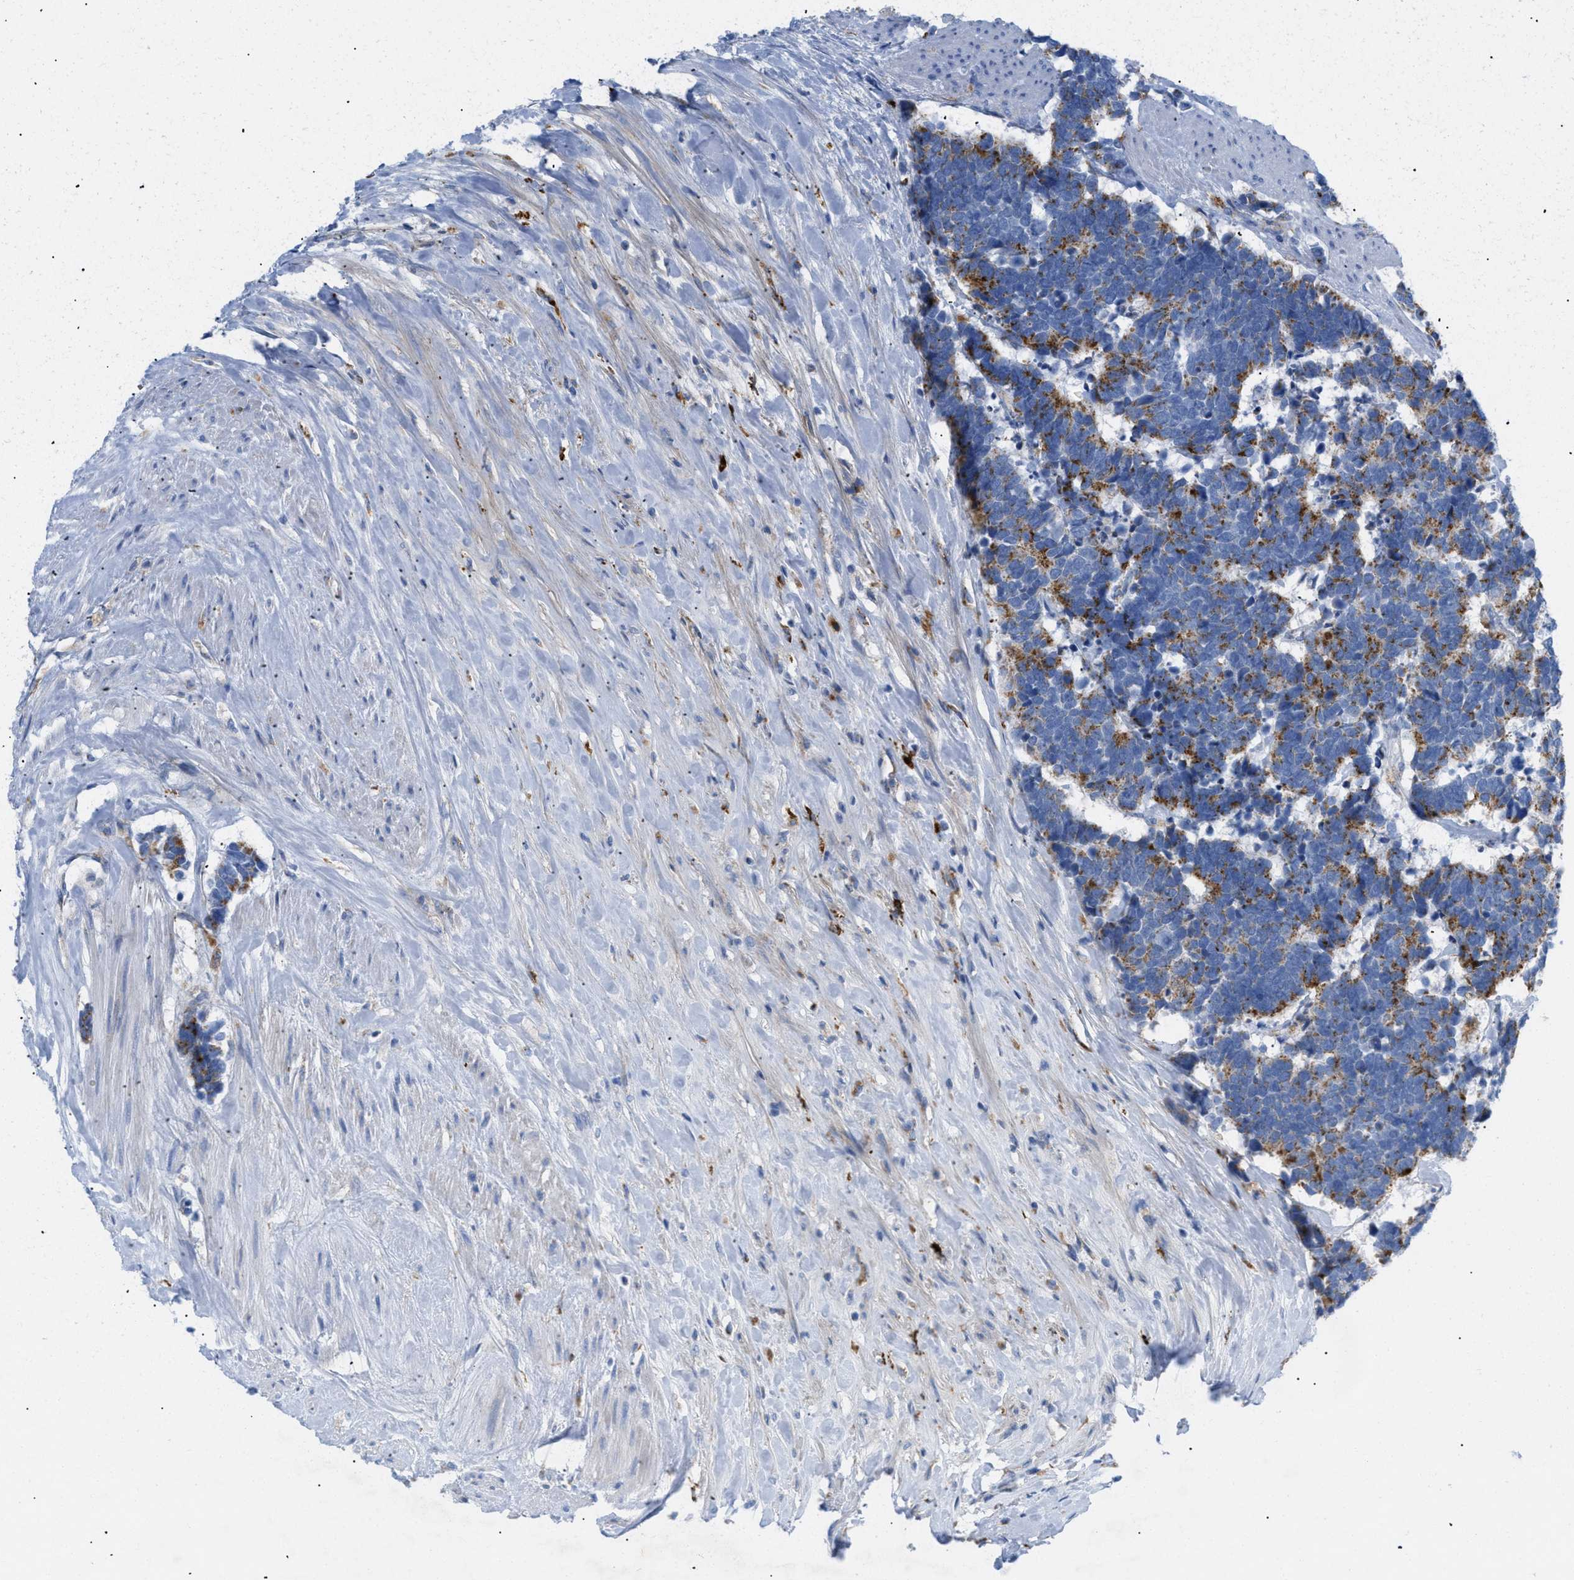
{"staining": {"intensity": "moderate", "quantity": ">75%", "location": "cytoplasmic/membranous"}, "tissue": "carcinoid", "cell_type": "Tumor cells", "image_type": "cancer", "snomed": [{"axis": "morphology", "description": "Carcinoma, NOS"}, {"axis": "morphology", "description": "Carcinoid, malignant, NOS"}, {"axis": "topography", "description": "Urinary bladder"}], "caption": "An image showing moderate cytoplasmic/membranous expression in approximately >75% of tumor cells in carcinoid, as visualized by brown immunohistochemical staining.", "gene": "DRAM2", "patient": {"sex": "male", "age": 57}}